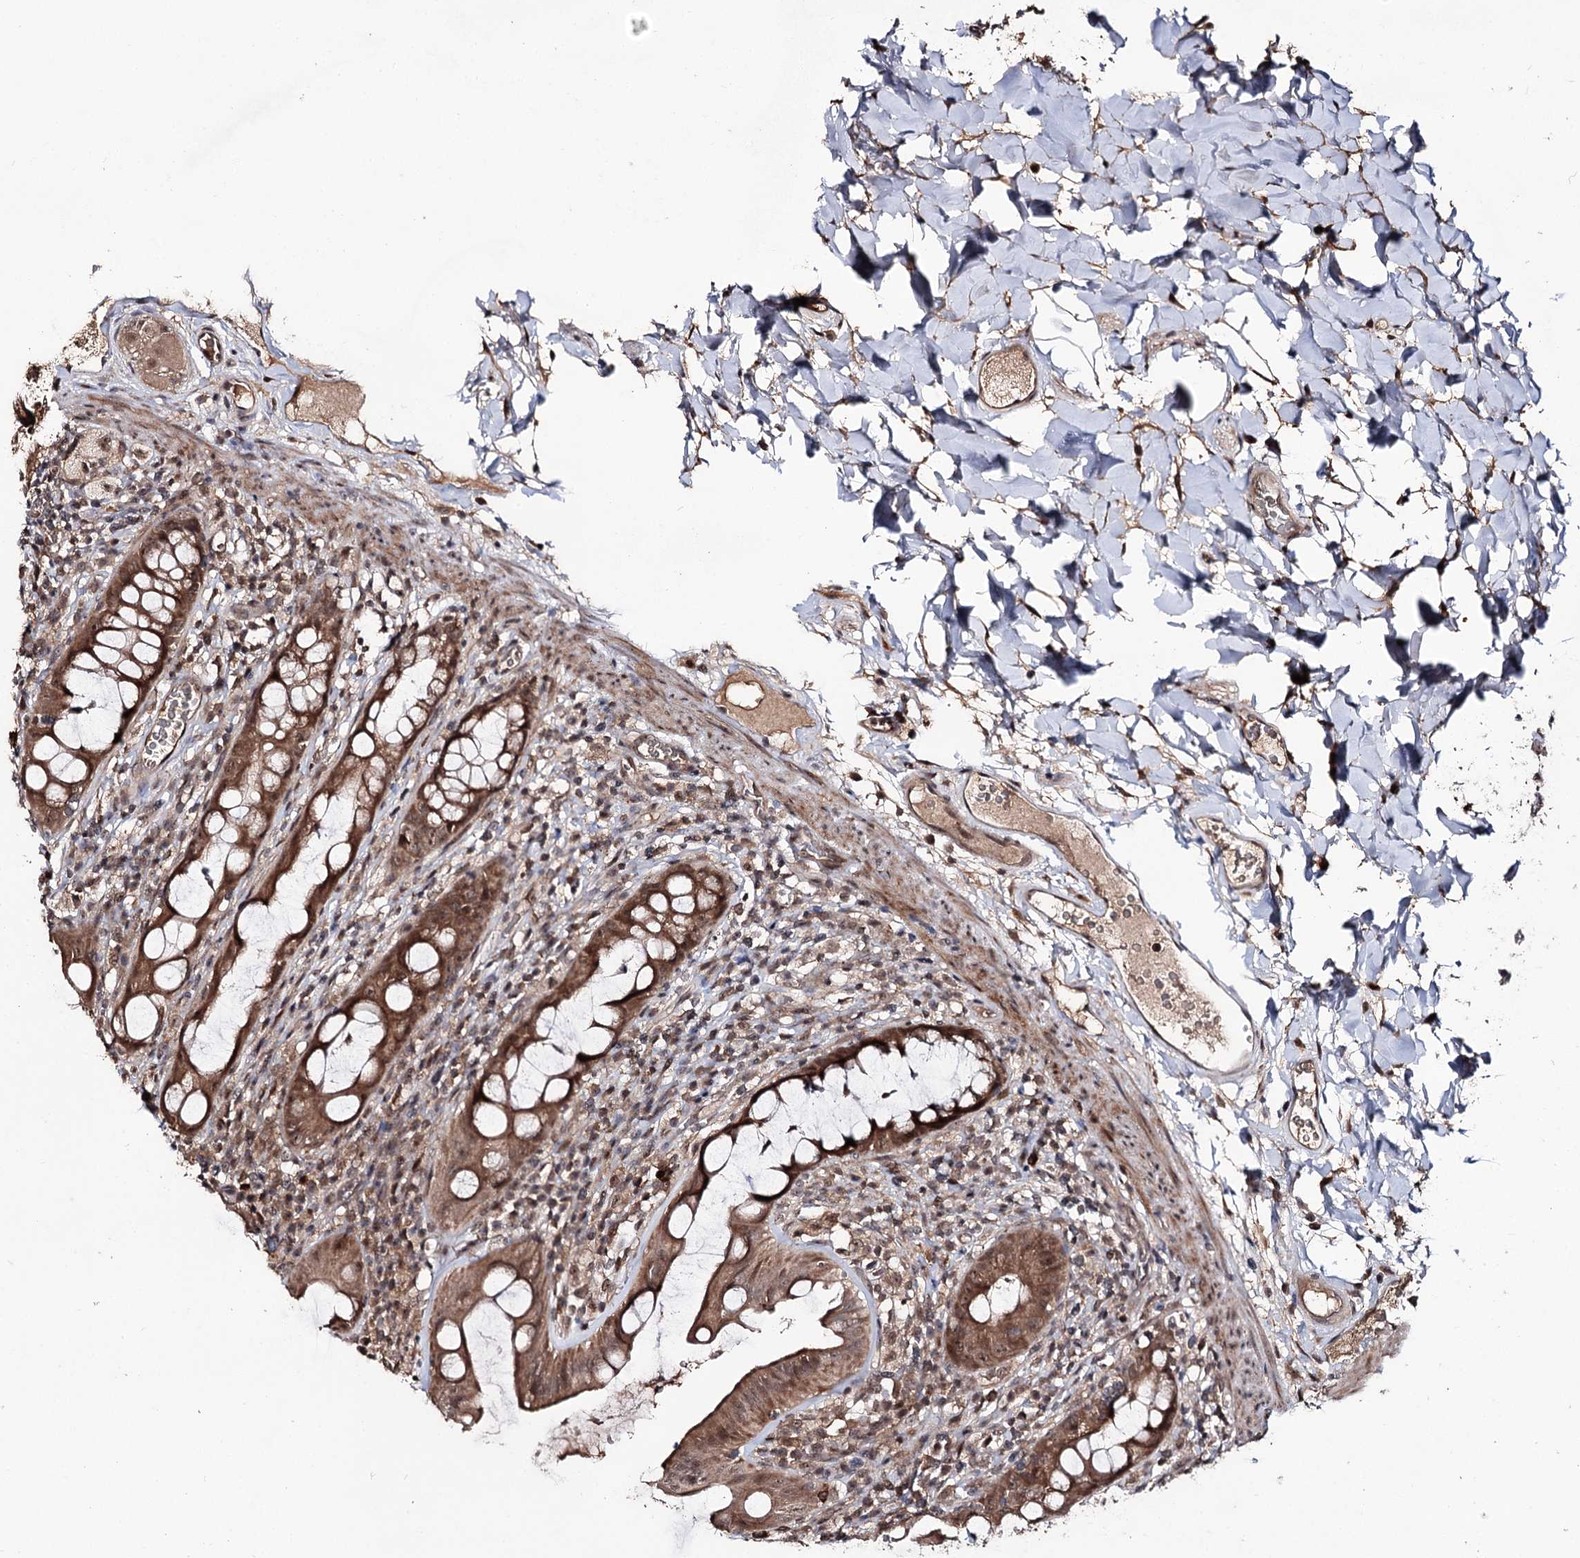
{"staining": {"intensity": "strong", "quantity": ">75%", "location": "cytoplasmic/membranous,nuclear"}, "tissue": "rectum", "cell_type": "Glandular cells", "image_type": "normal", "snomed": [{"axis": "morphology", "description": "Normal tissue, NOS"}, {"axis": "topography", "description": "Rectum"}], "caption": "High-power microscopy captured an immunohistochemistry (IHC) photomicrograph of unremarkable rectum, revealing strong cytoplasmic/membranous,nuclear staining in about >75% of glandular cells.", "gene": "FAM53B", "patient": {"sex": "female", "age": 57}}